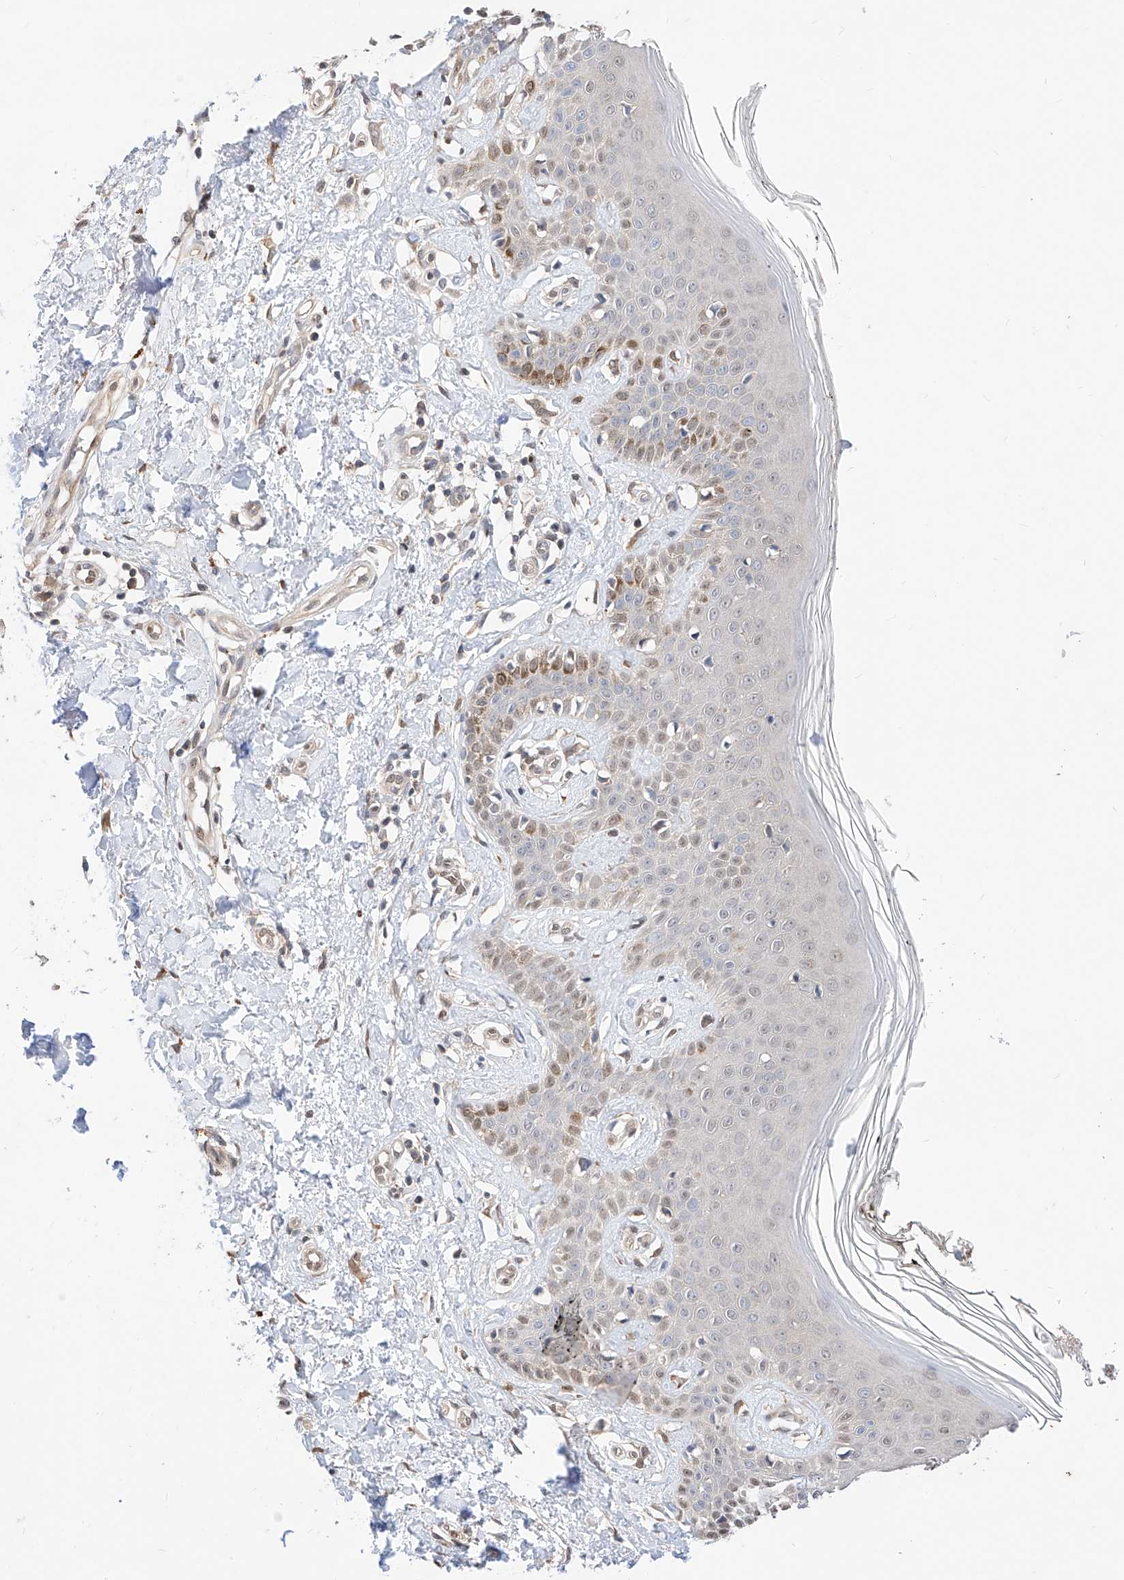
{"staining": {"intensity": "negative", "quantity": "none", "location": "none"}, "tissue": "skin", "cell_type": "Fibroblasts", "image_type": "normal", "snomed": [{"axis": "morphology", "description": "Normal tissue, NOS"}, {"axis": "topography", "description": "Skin"}], "caption": "Immunohistochemistry of unremarkable human skin exhibits no expression in fibroblasts. Nuclei are stained in blue.", "gene": "ZSCAN4", "patient": {"sex": "female", "age": 64}}